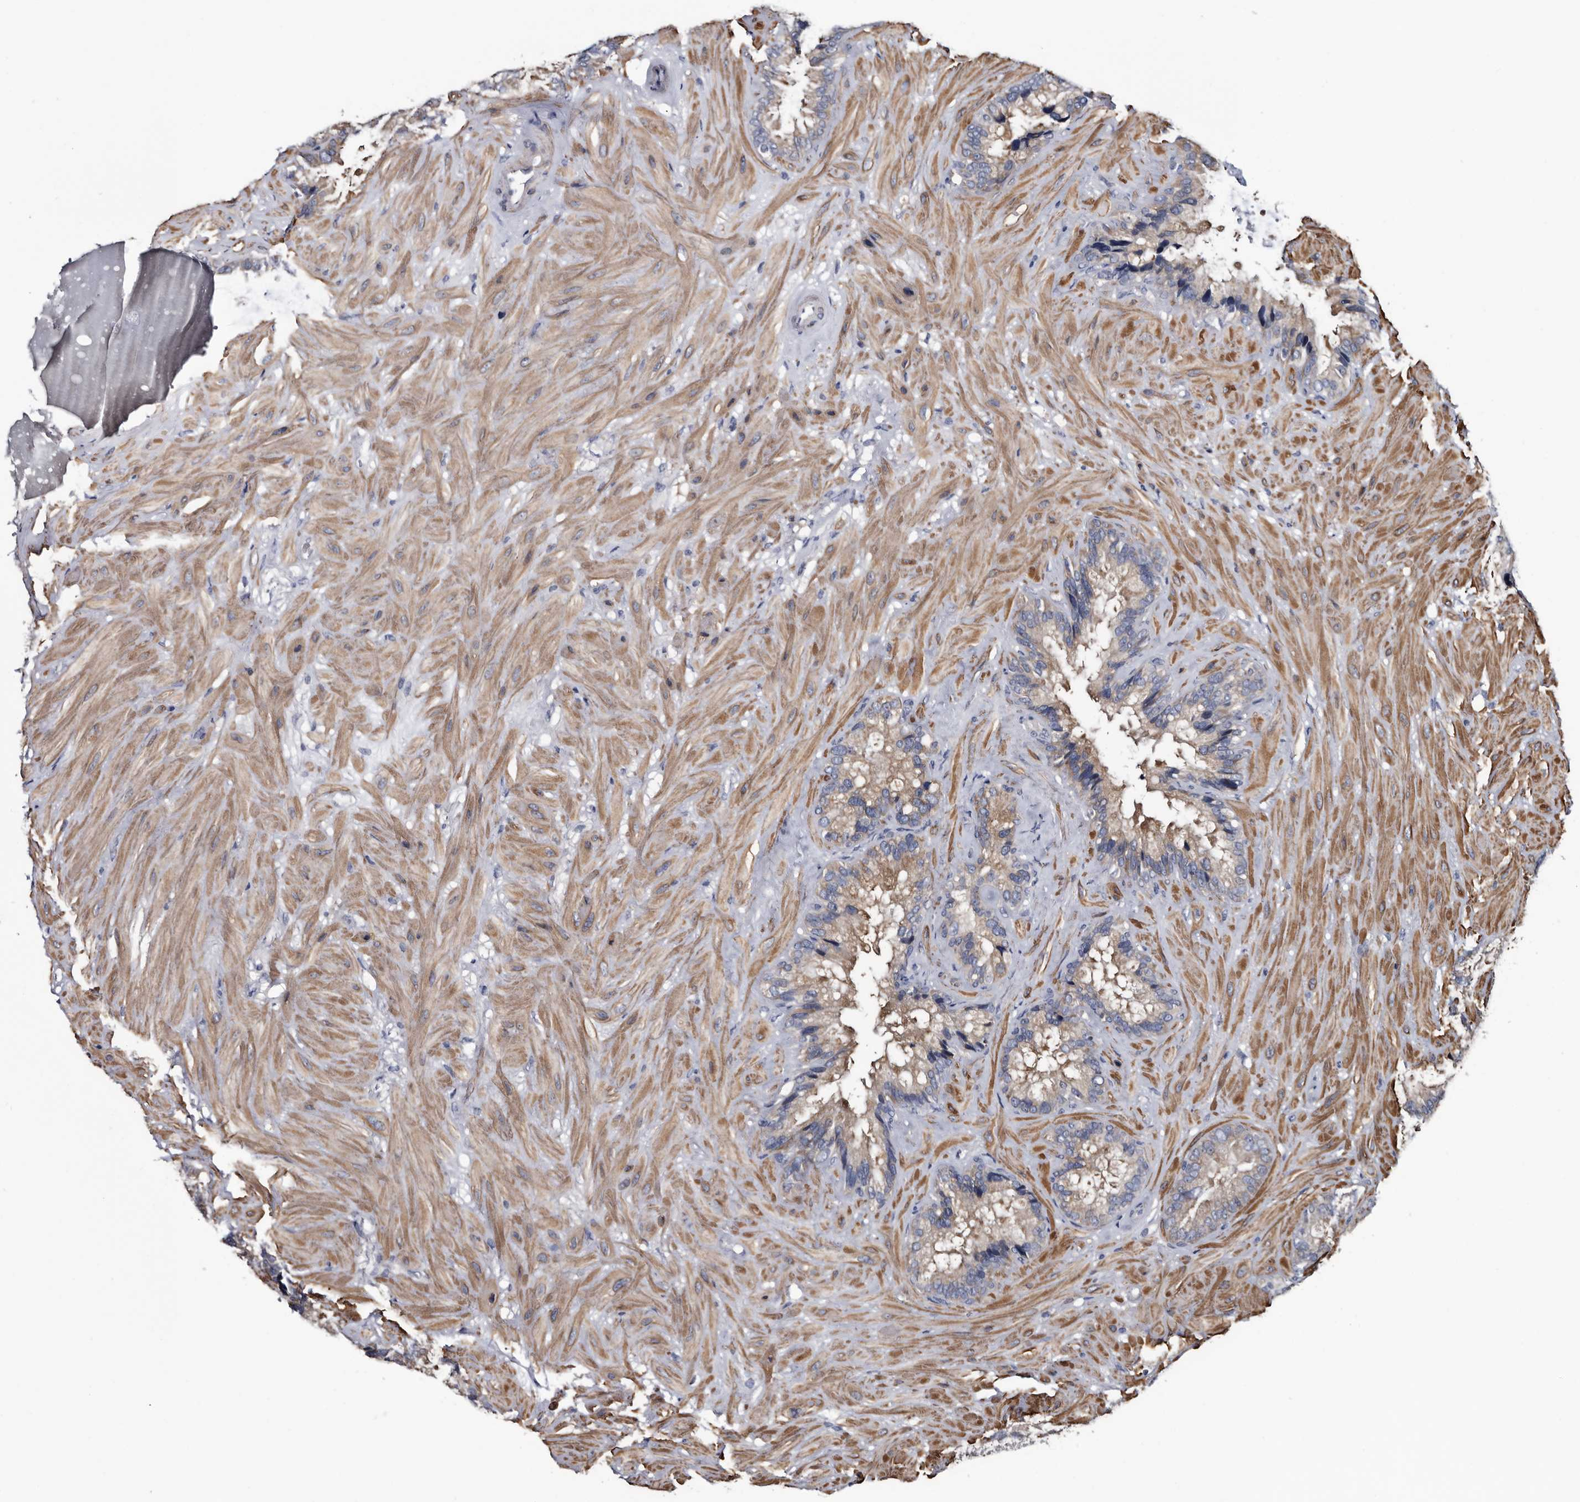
{"staining": {"intensity": "moderate", "quantity": ">75%", "location": "cytoplasmic/membranous"}, "tissue": "seminal vesicle", "cell_type": "Glandular cells", "image_type": "normal", "snomed": [{"axis": "morphology", "description": "Normal tissue, NOS"}, {"axis": "topography", "description": "Prostate"}, {"axis": "topography", "description": "Seminal veicle"}], "caption": "Immunohistochemical staining of benign human seminal vesicle demonstrates medium levels of moderate cytoplasmic/membranous staining in about >75% of glandular cells. The staining was performed using DAB (3,3'-diaminobenzidine) to visualize the protein expression in brown, while the nuclei were stained in blue with hematoxylin (Magnification: 20x).", "gene": "IARS1", "patient": {"sex": "male", "age": 68}}